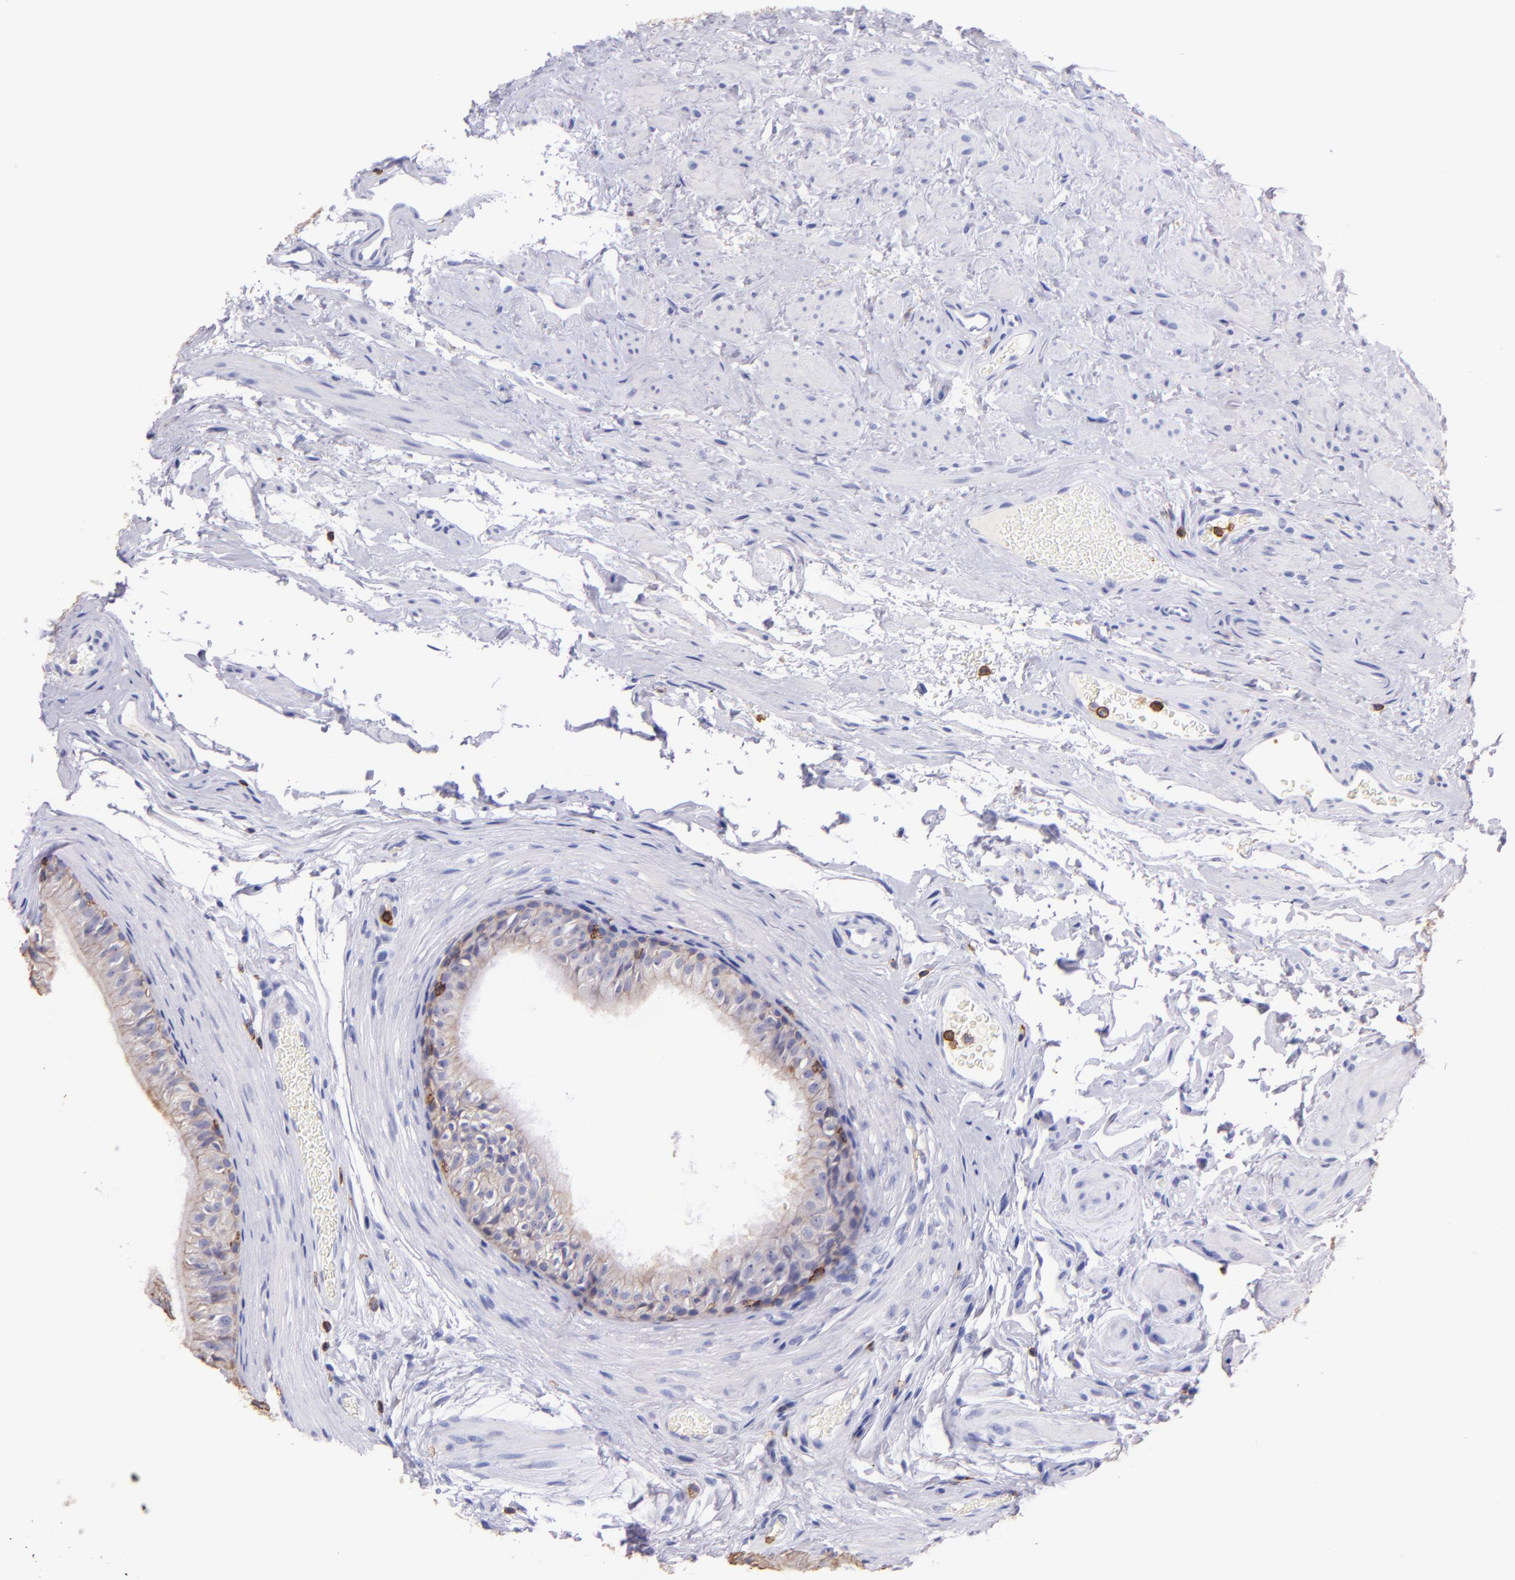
{"staining": {"intensity": "weak", "quantity": ">75%", "location": "cytoplasmic/membranous"}, "tissue": "epididymis", "cell_type": "Glandular cells", "image_type": "normal", "snomed": [{"axis": "morphology", "description": "Normal tissue, NOS"}, {"axis": "topography", "description": "Testis"}, {"axis": "topography", "description": "Epididymis"}], "caption": "Brown immunohistochemical staining in normal human epididymis displays weak cytoplasmic/membranous positivity in about >75% of glandular cells.", "gene": "SPN", "patient": {"sex": "male", "age": 36}}